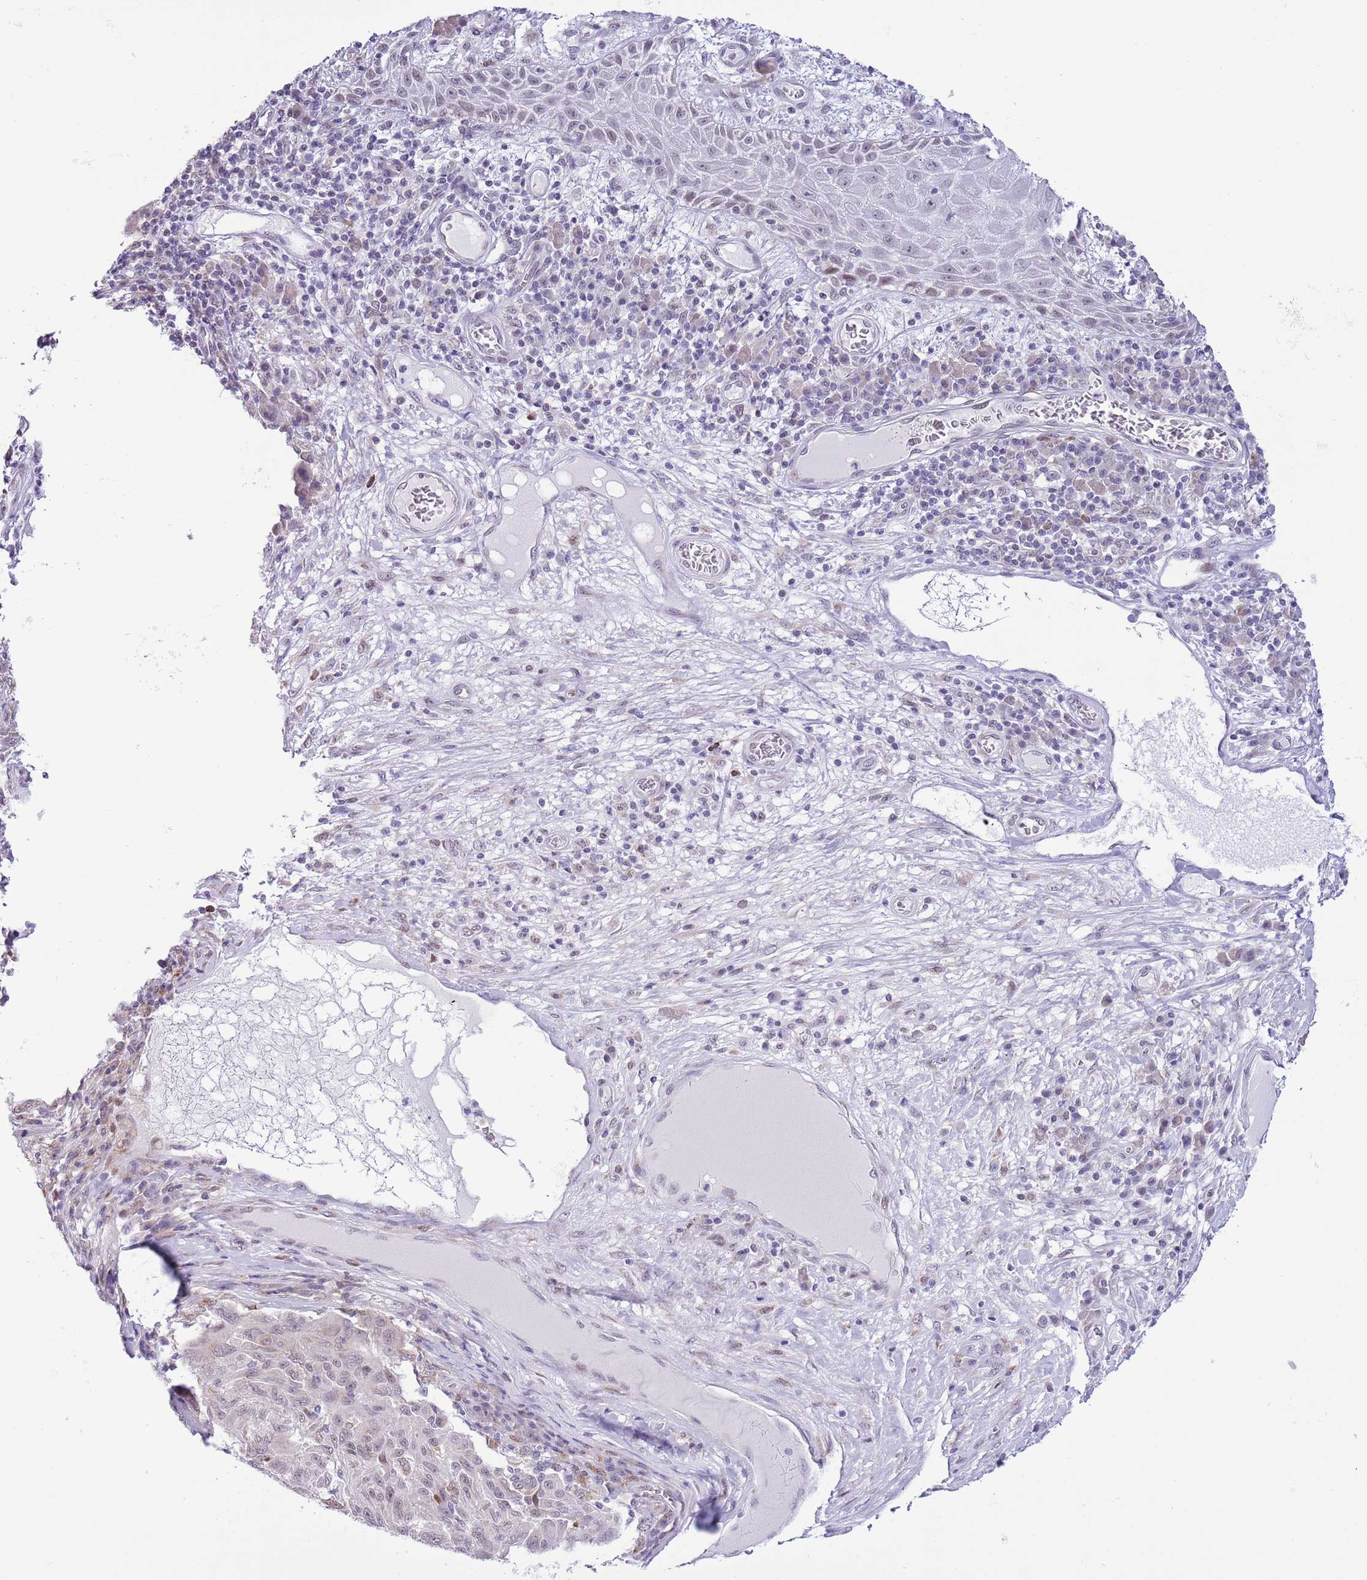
{"staining": {"intensity": "weak", "quantity": "<25%", "location": "nuclear"}, "tissue": "melanoma", "cell_type": "Tumor cells", "image_type": "cancer", "snomed": [{"axis": "morphology", "description": "Malignant melanoma, NOS"}, {"axis": "topography", "description": "Skin"}], "caption": "Immunohistochemistry of human malignant melanoma shows no expression in tumor cells.", "gene": "ZNF576", "patient": {"sex": "male", "age": 53}}